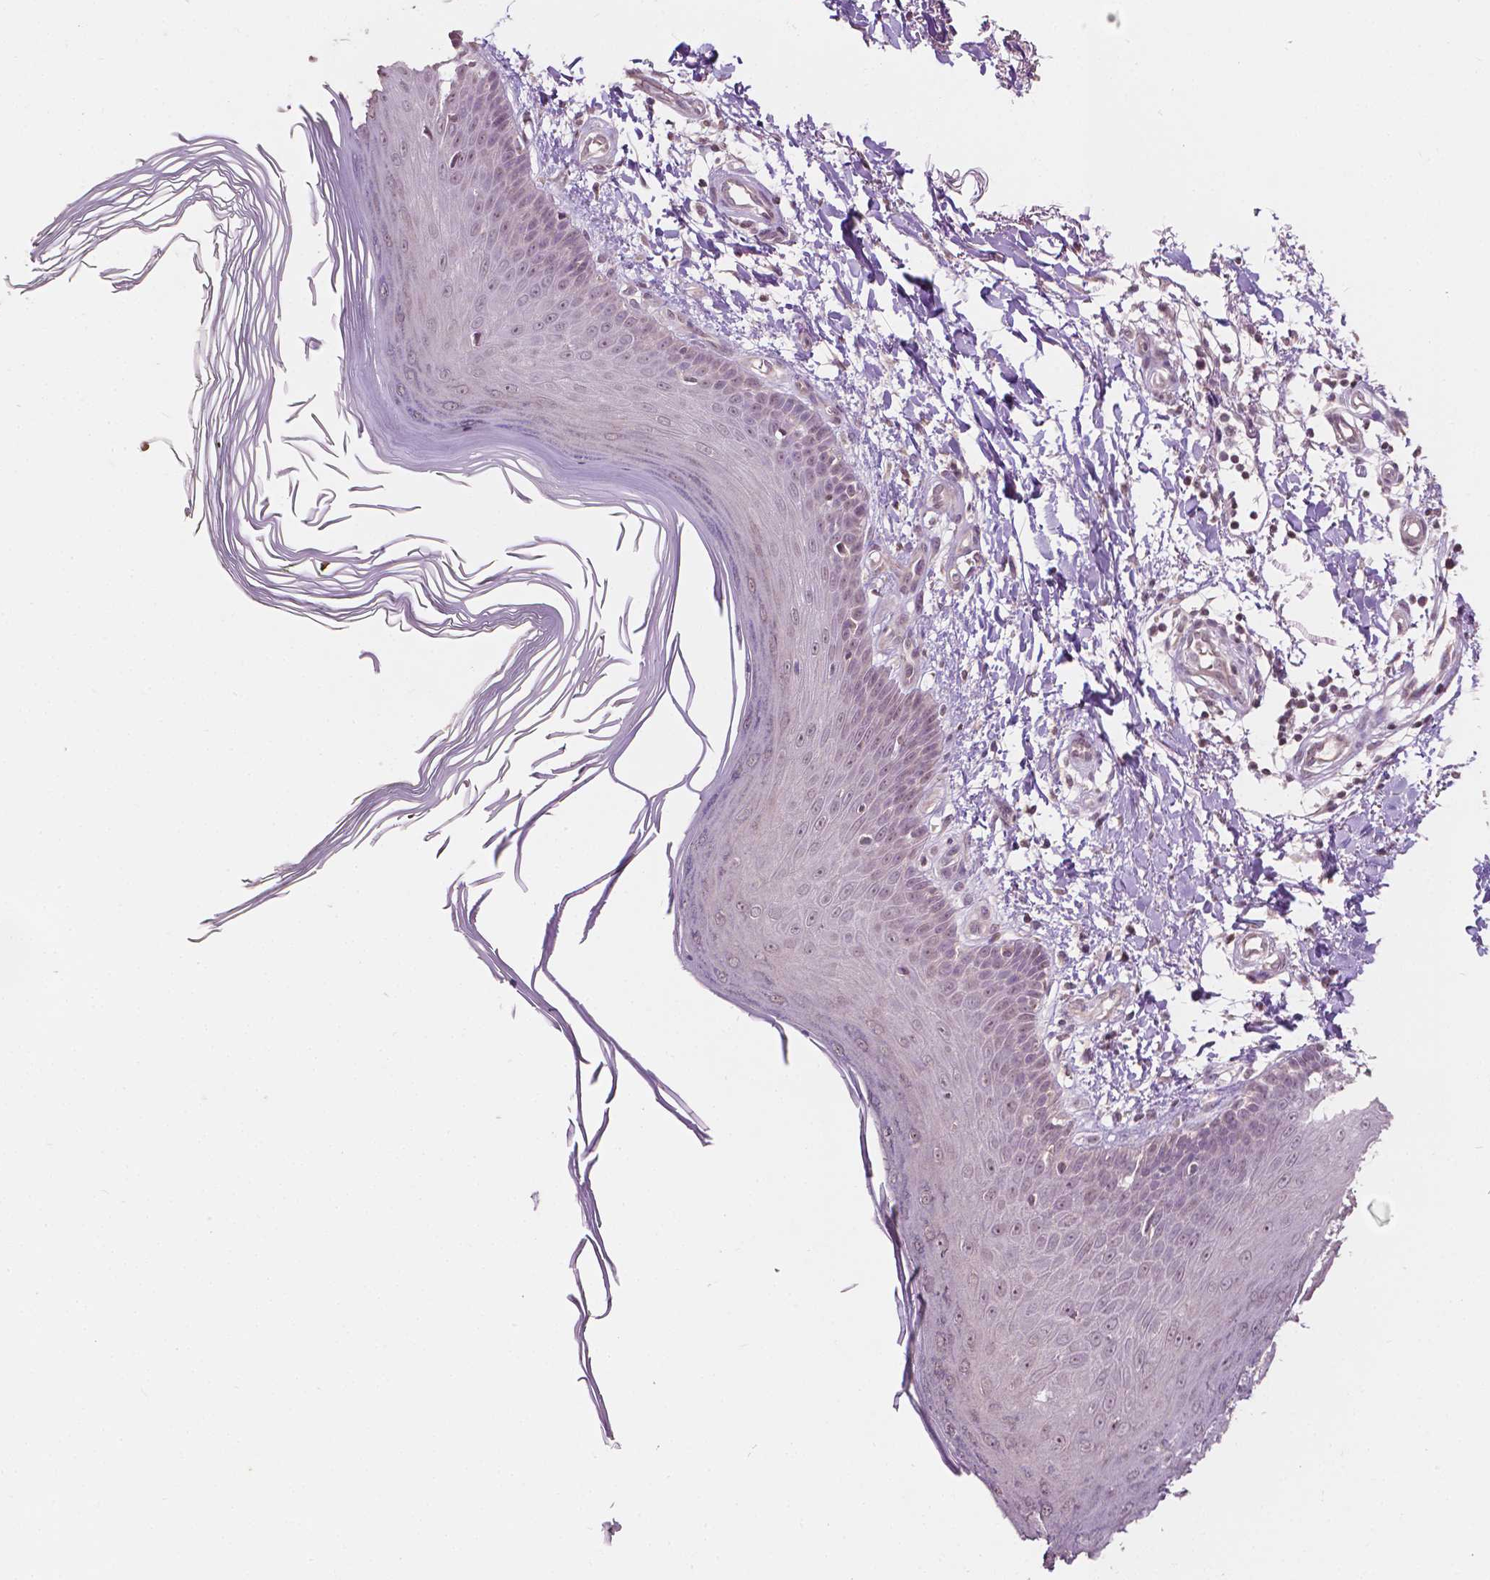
{"staining": {"intensity": "negative", "quantity": "none", "location": "none"}, "tissue": "skin", "cell_type": "Fibroblasts", "image_type": "normal", "snomed": [{"axis": "morphology", "description": "Normal tissue, NOS"}, {"axis": "topography", "description": "Skin"}], "caption": "Immunohistochemical staining of unremarkable skin displays no significant expression in fibroblasts.", "gene": "NOS1AP", "patient": {"sex": "female", "age": 62}}